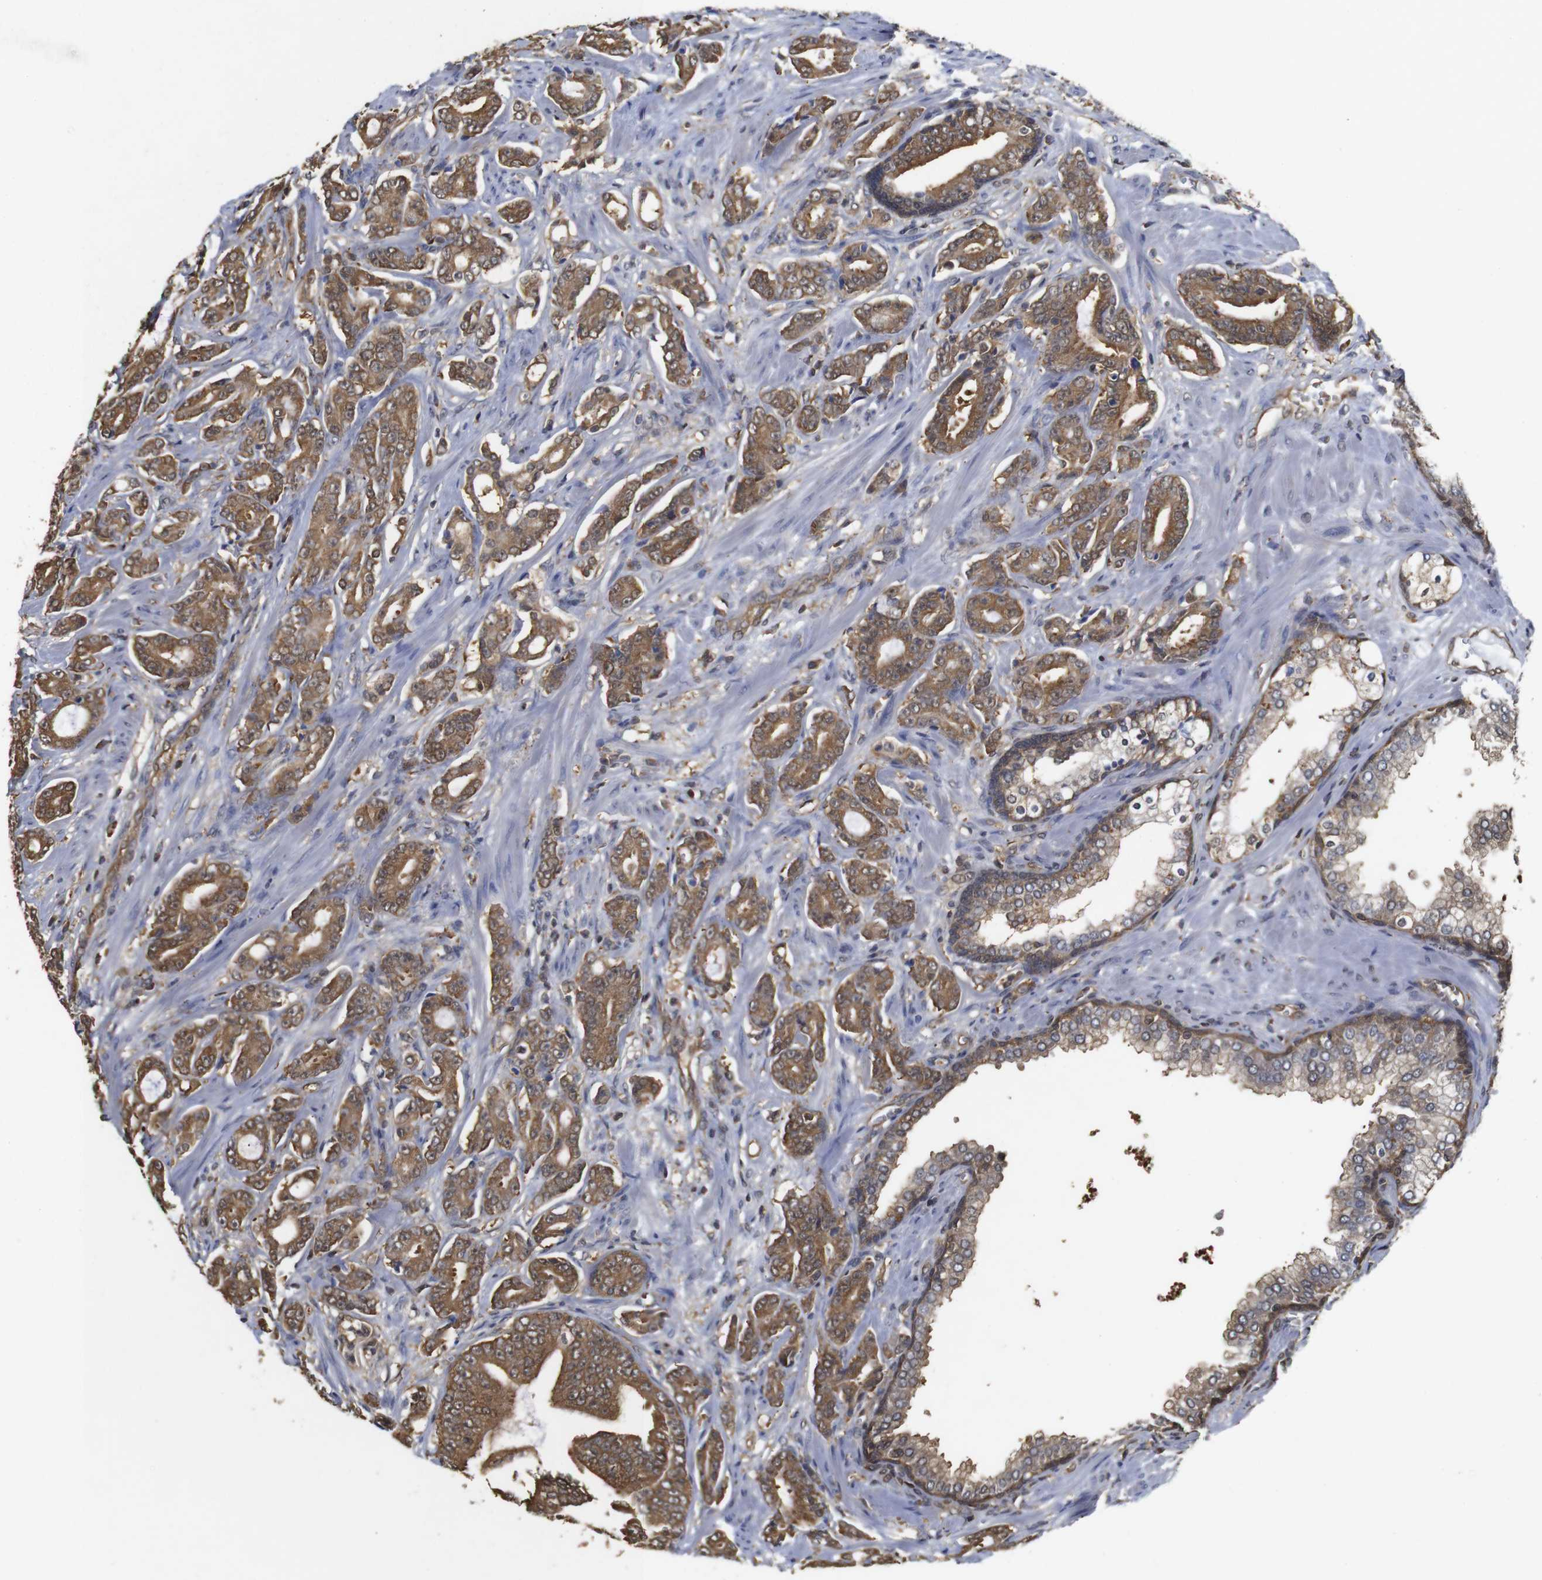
{"staining": {"intensity": "moderate", "quantity": ">75%", "location": "cytoplasmic/membranous"}, "tissue": "prostate cancer", "cell_type": "Tumor cells", "image_type": "cancer", "snomed": [{"axis": "morphology", "description": "Adenocarcinoma, Low grade"}, {"axis": "topography", "description": "Prostate"}], "caption": "Moderate cytoplasmic/membranous staining is appreciated in about >75% of tumor cells in prostate cancer. The protein of interest is stained brown, and the nuclei are stained in blue (DAB (3,3'-diaminobenzidine) IHC with brightfield microscopy, high magnification).", "gene": "SUMO3", "patient": {"sex": "male", "age": 58}}